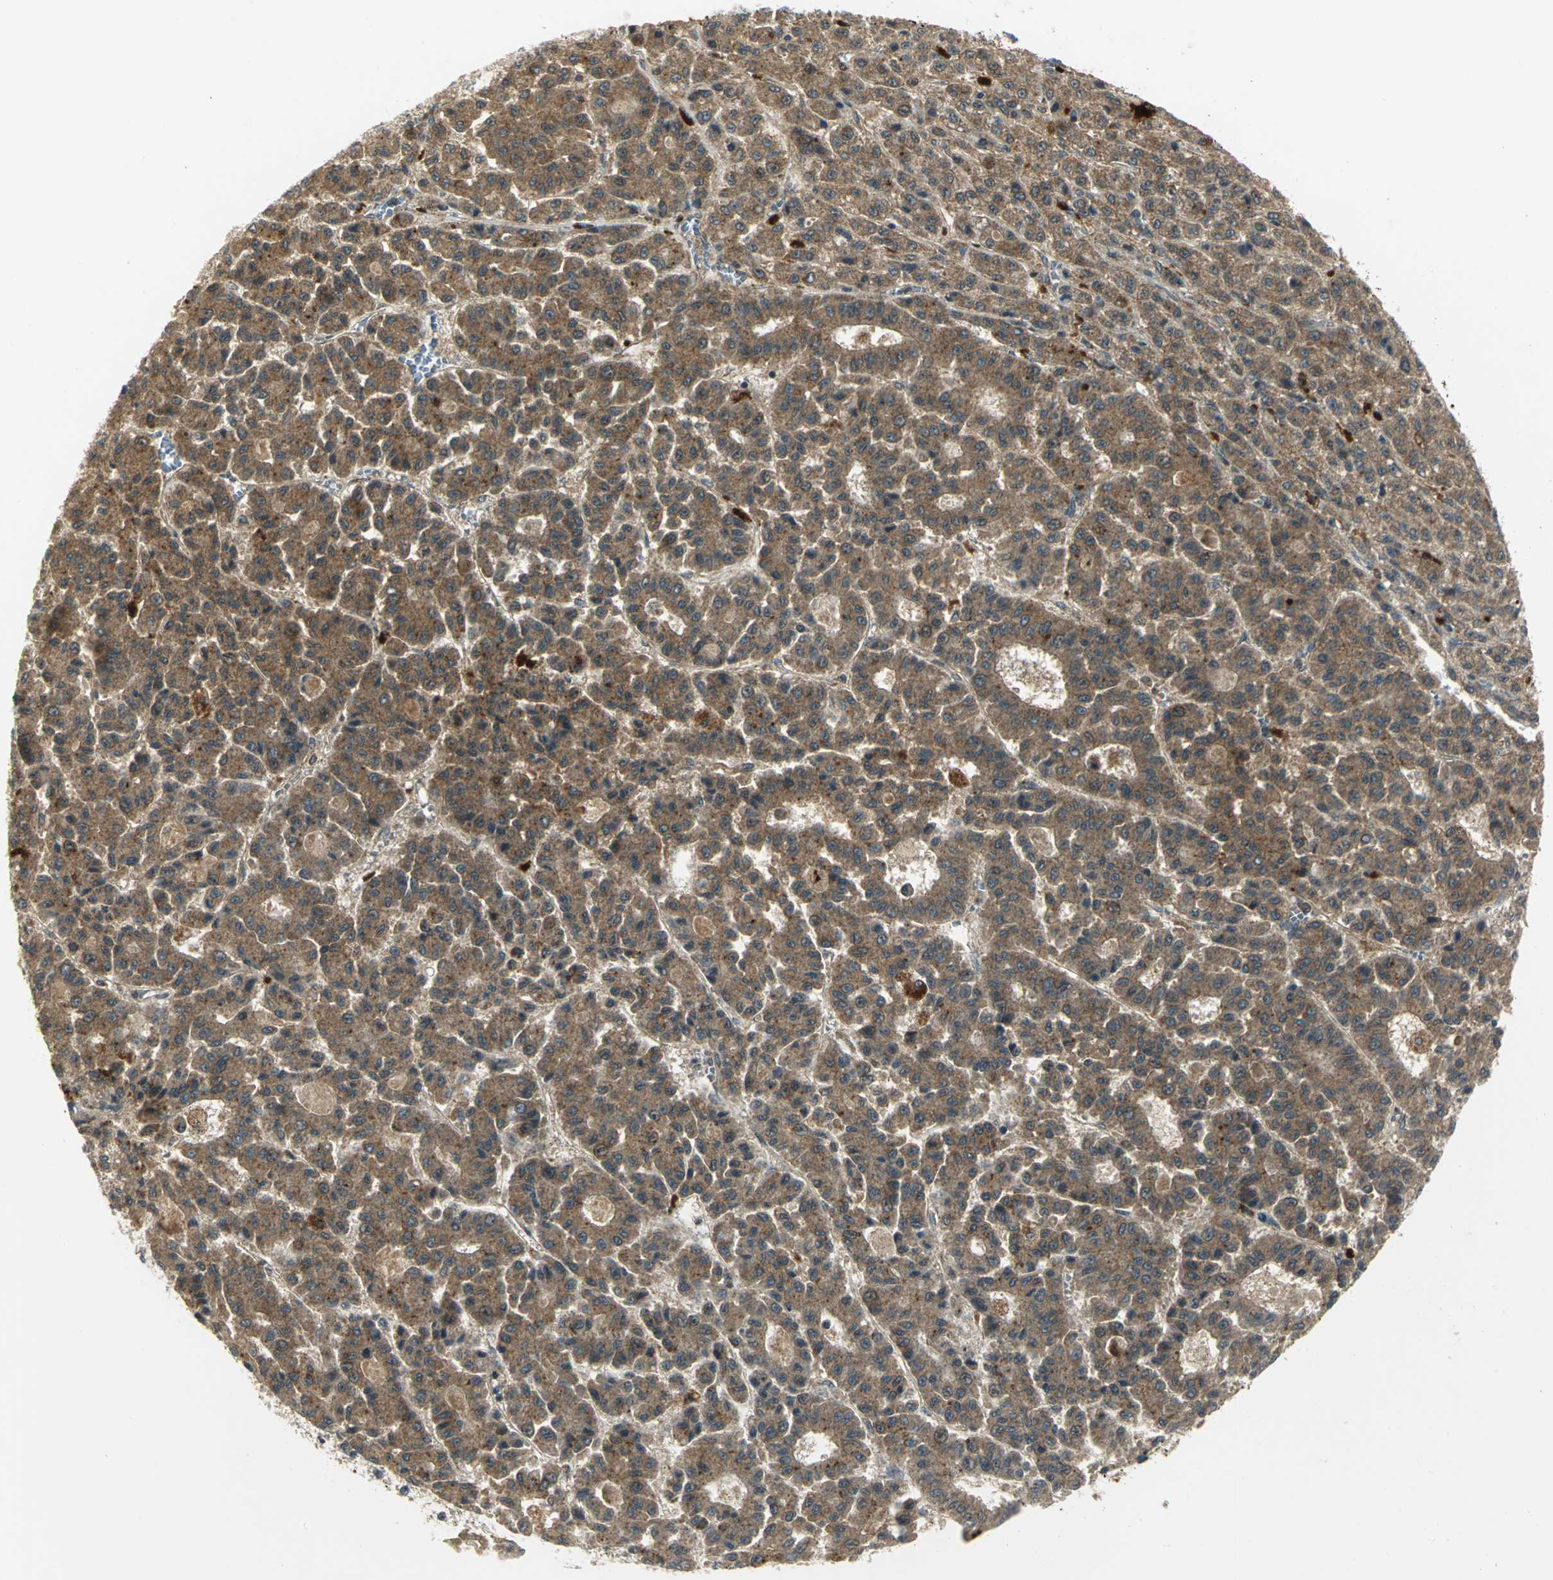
{"staining": {"intensity": "strong", "quantity": ">75%", "location": "cytoplasmic/membranous"}, "tissue": "liver cancer", "cell_type": "Tumor cells", "image_type": "cancer", "snomed": [{"axis": "morphology", "description": "Carcinoma, Hepatocellular, NOS"}, {"axis": "topography", "description": "Liver"}], "caption": "Immunohistochemistry micrograph of neoplastic tissue: human liver cancer (hepatocellular carcinoma) stained using immunohistochemistry demonstrates high levels of strong protein expression localized specifically in the cytoplasmic/membranous of tumor cells, appearing as a cytoplasmic/membranous brown color.", "gene": "MAPK8IP3", "patient": {"sex": "male", "age": 70}}